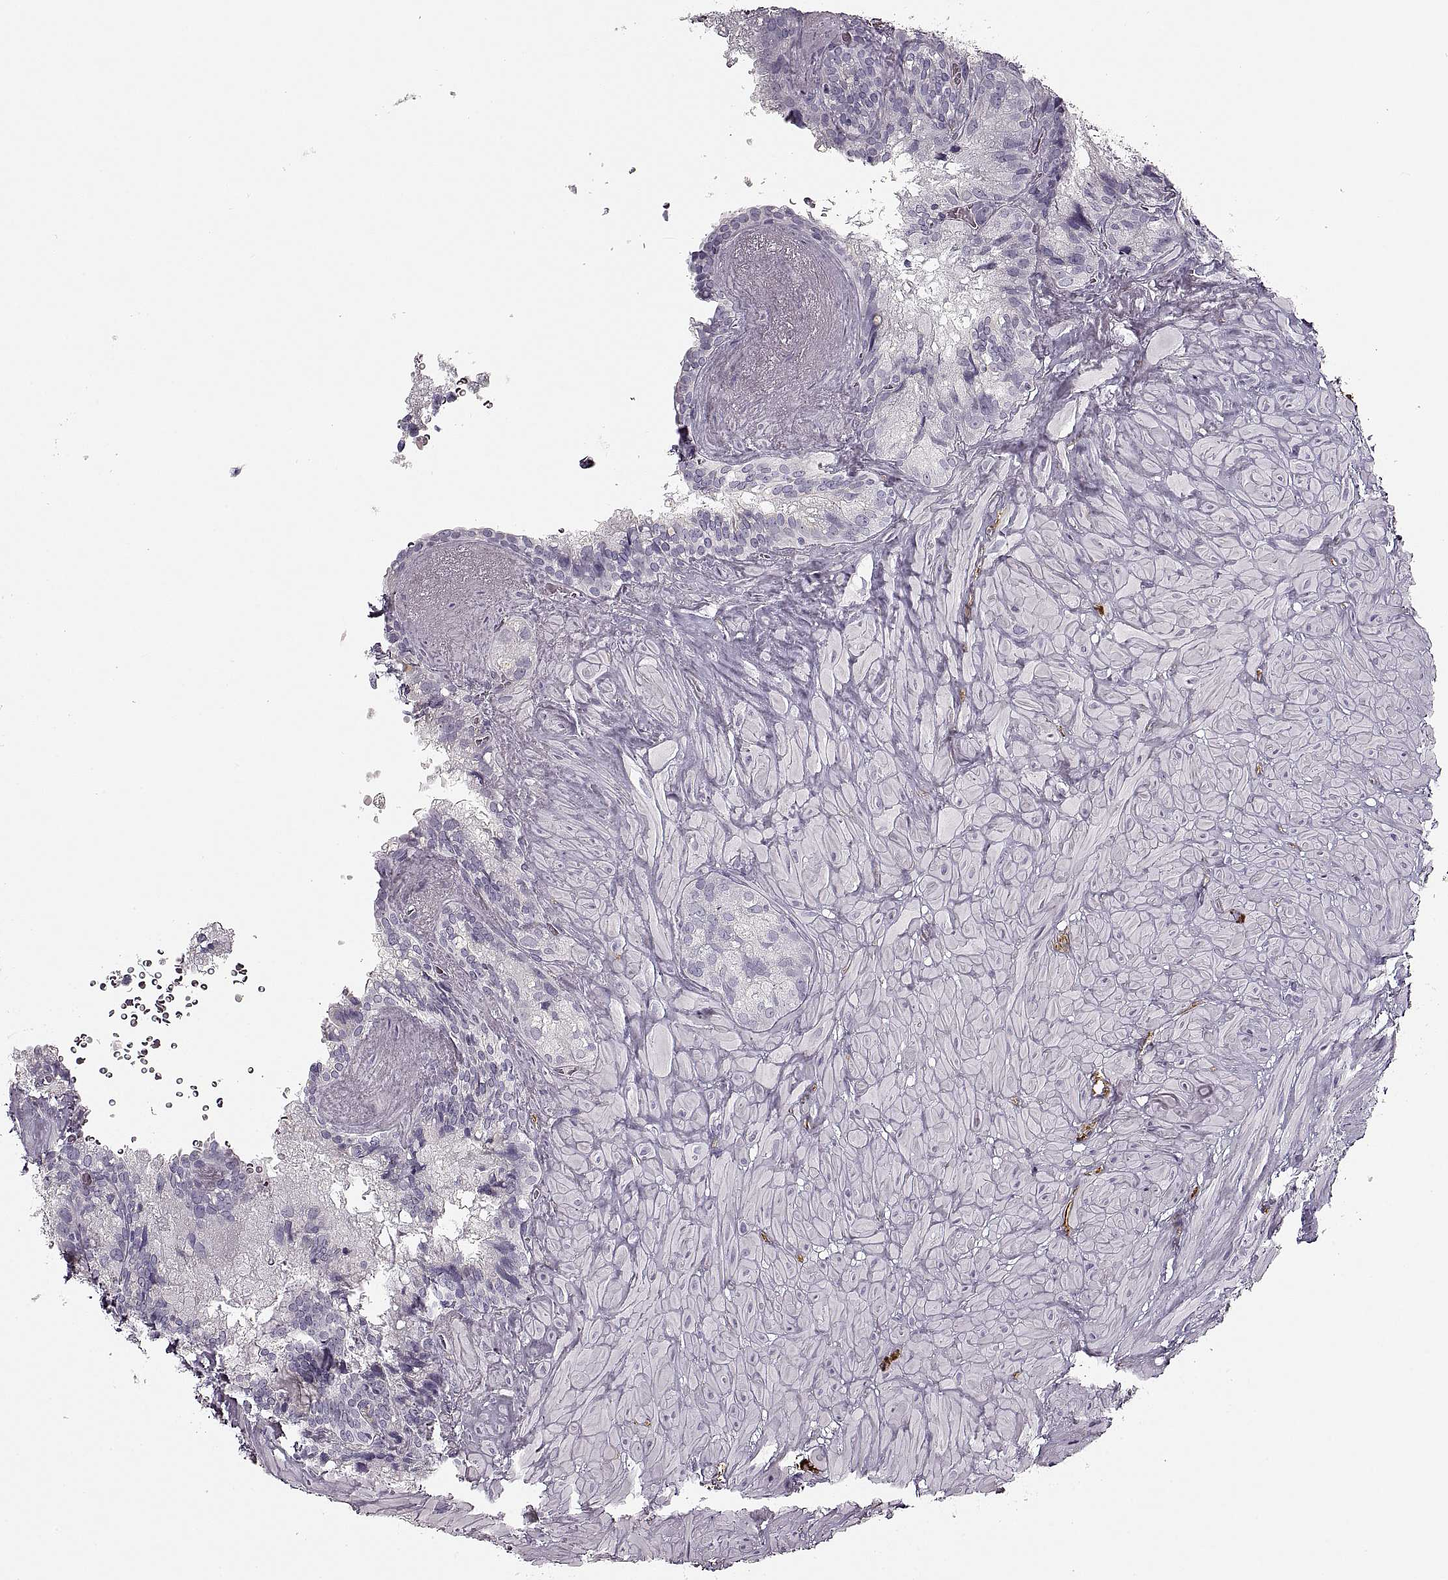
{"staining": {"intensity": "negative", "quantity": "none", "location": "none"}, "tissue": "seminal vesicle", "cell_type": "Glandular cells", "image_type": "normal", "snomed": [{"axis": "morphology", "description": "Normal tissue, NOS"}, {"axis": "topography", "description": "Seminal veicle"}], "caption": "High magnification brightfield microscopy of normal seminal vesicle stained with DAB (3,3'-diaminobenzidine) (brown) and counterstained with hematoxylin (blue): glandular cells show no significant staining.", "gene": "CNTN1", "patient": {"sex": "male", "age": 72}}